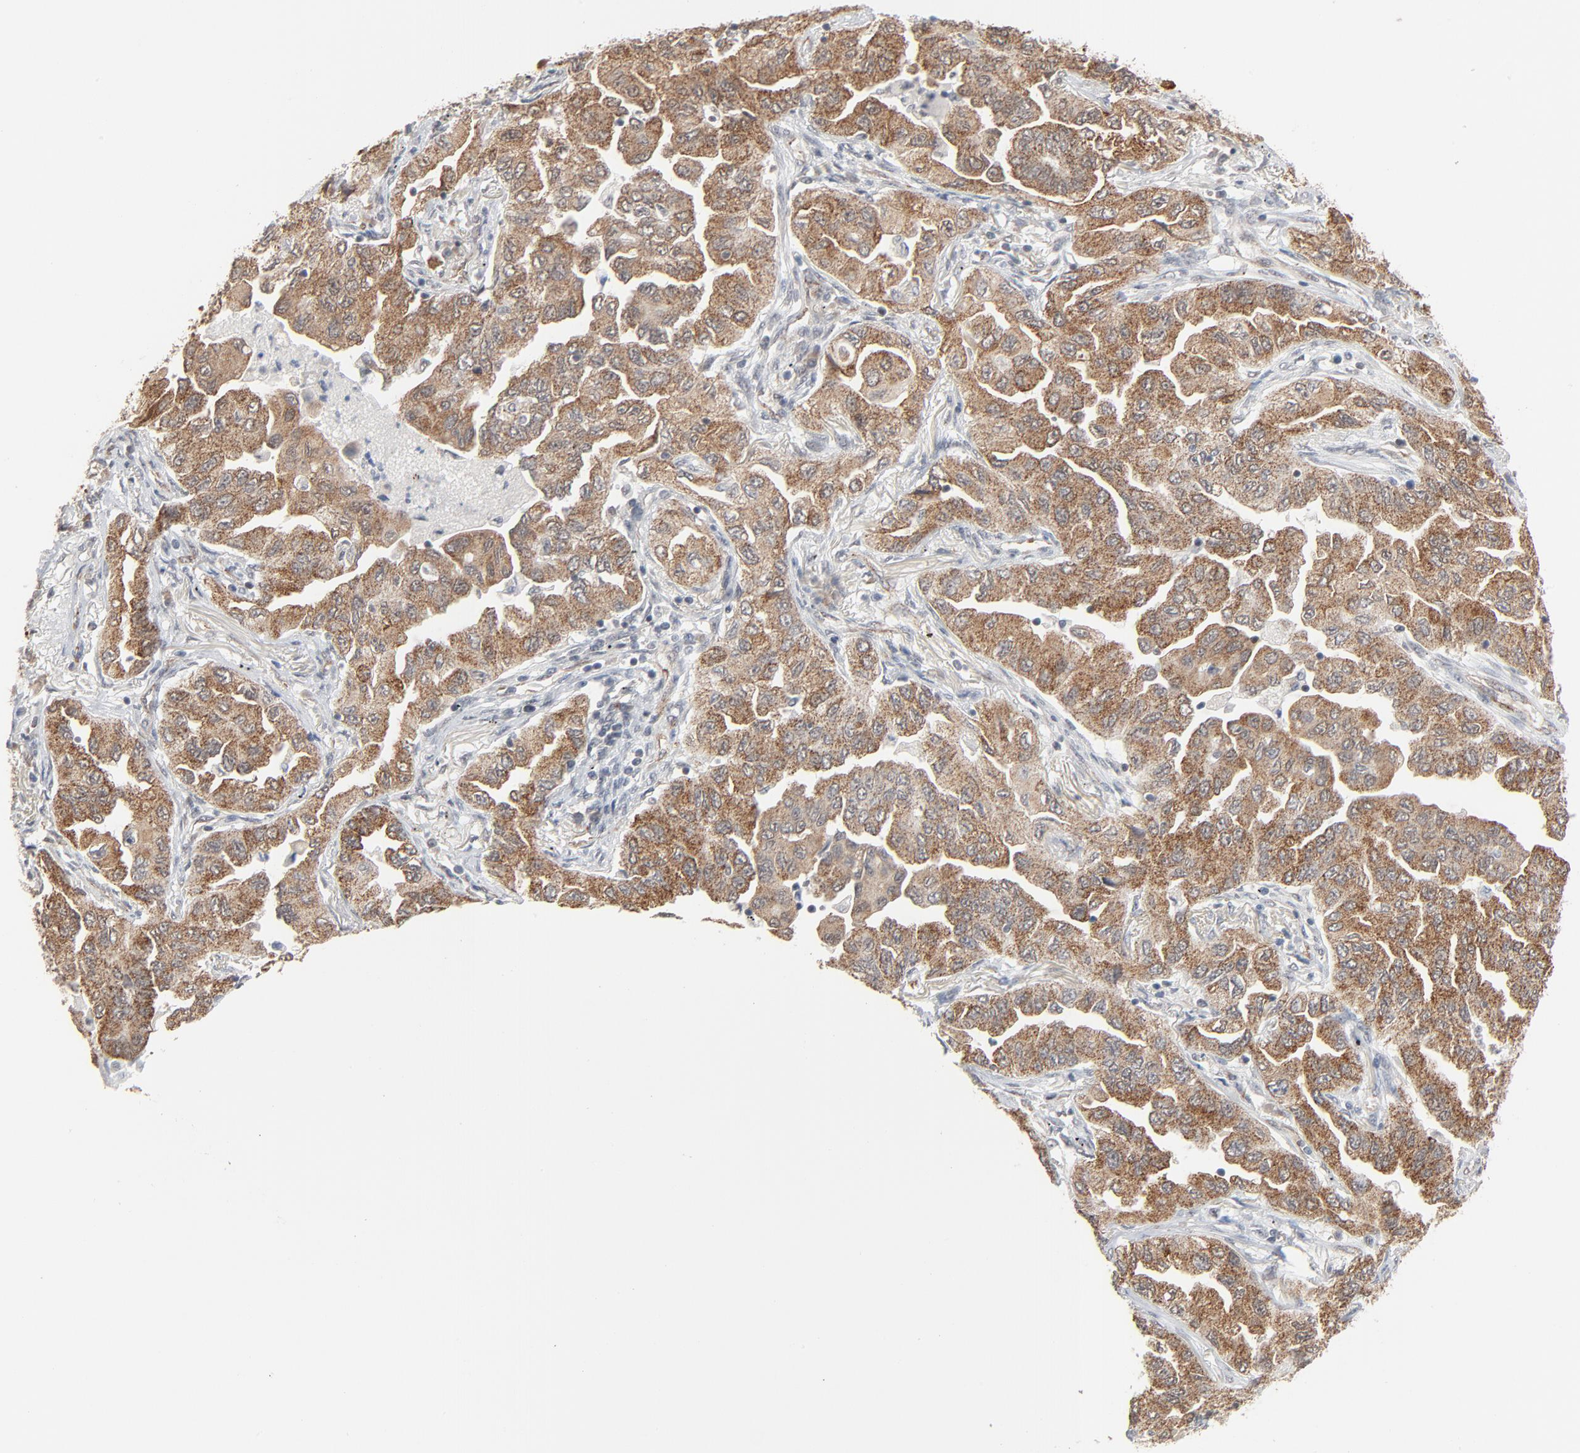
{"staining": {"intensity": "moderate", "quantity": "25%-75%", "location": "cytoplasmic/membranous"}, "tissue": "lung cancer", "cell_type": "Tumor cells", "image_type": "cancer", "snomed": [{"axis": "morphology", "description": "Adenocarcinoma, NOS"}, {"axis": "topography", "description": "Lung"}], "caption": "Moderate cytoplasmic/membranous protein expression is appreciated in approximately 25%-75% of tumor cells in adenocarcinoma (lung).", "gene": "ITPR3", "patient": {"sex": "female", "age": 65}}